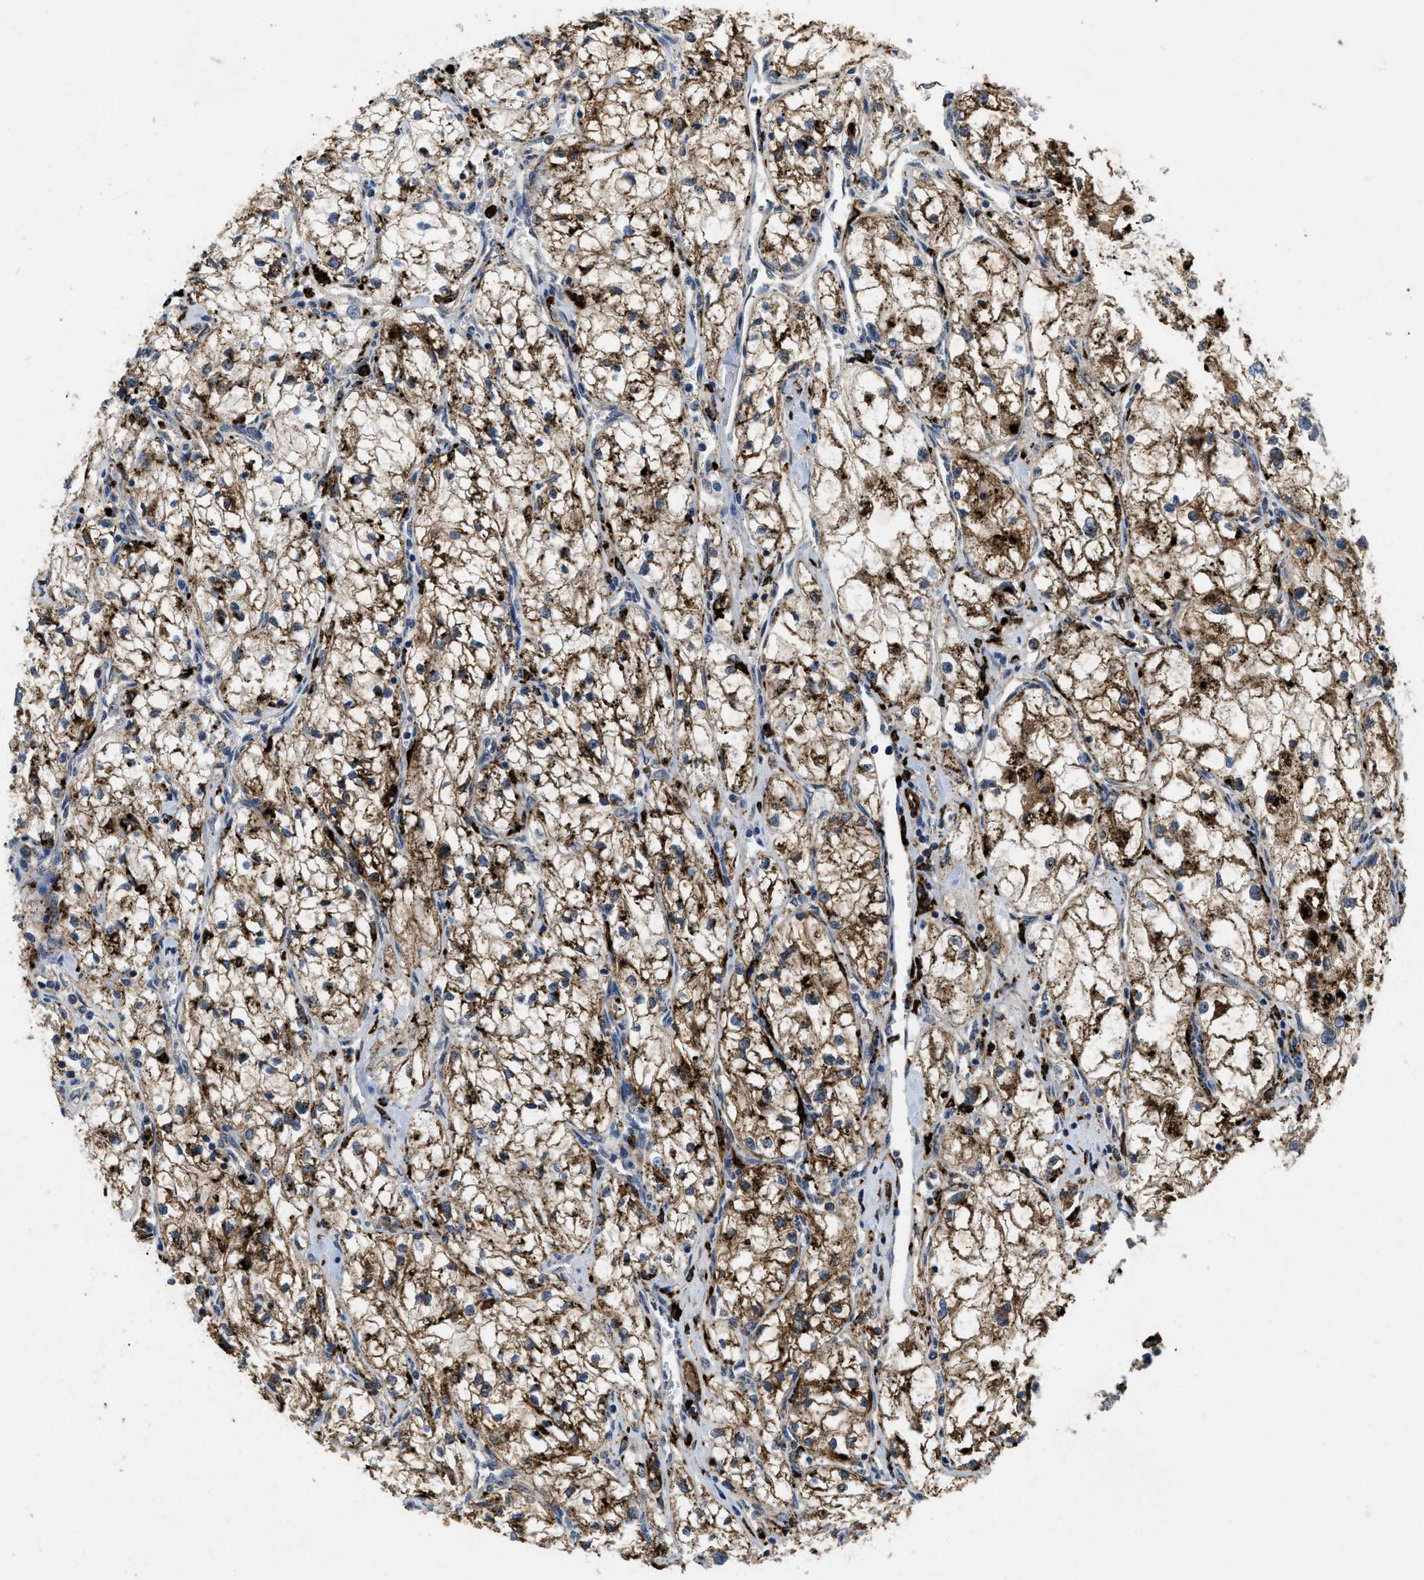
{"staining": {"intensity": "strong", "quantity": ">75%", "location": "cytoplasmic/membranous"}, "tissue": "renal cancer", "cell_type": "Tumor cells", "image_type": "cancer", "snomed": [{"axis": "morphology", "description": "Adenocarcinoma, NOS"}, {"axis": "topography", "description": "Kidney"}], "caption": "Immunohistochemical staining of adenocarcinoma (renal) shows strong cytoplasmic/membranous protein positivity in approximately >75% of tumor cells. (DAB (3,3'-diaminobenzidine) IHC with brightfield microscopy, high magnification).", "gene": "BMPR2", "patient": {"sex": "female", "age": 70}}